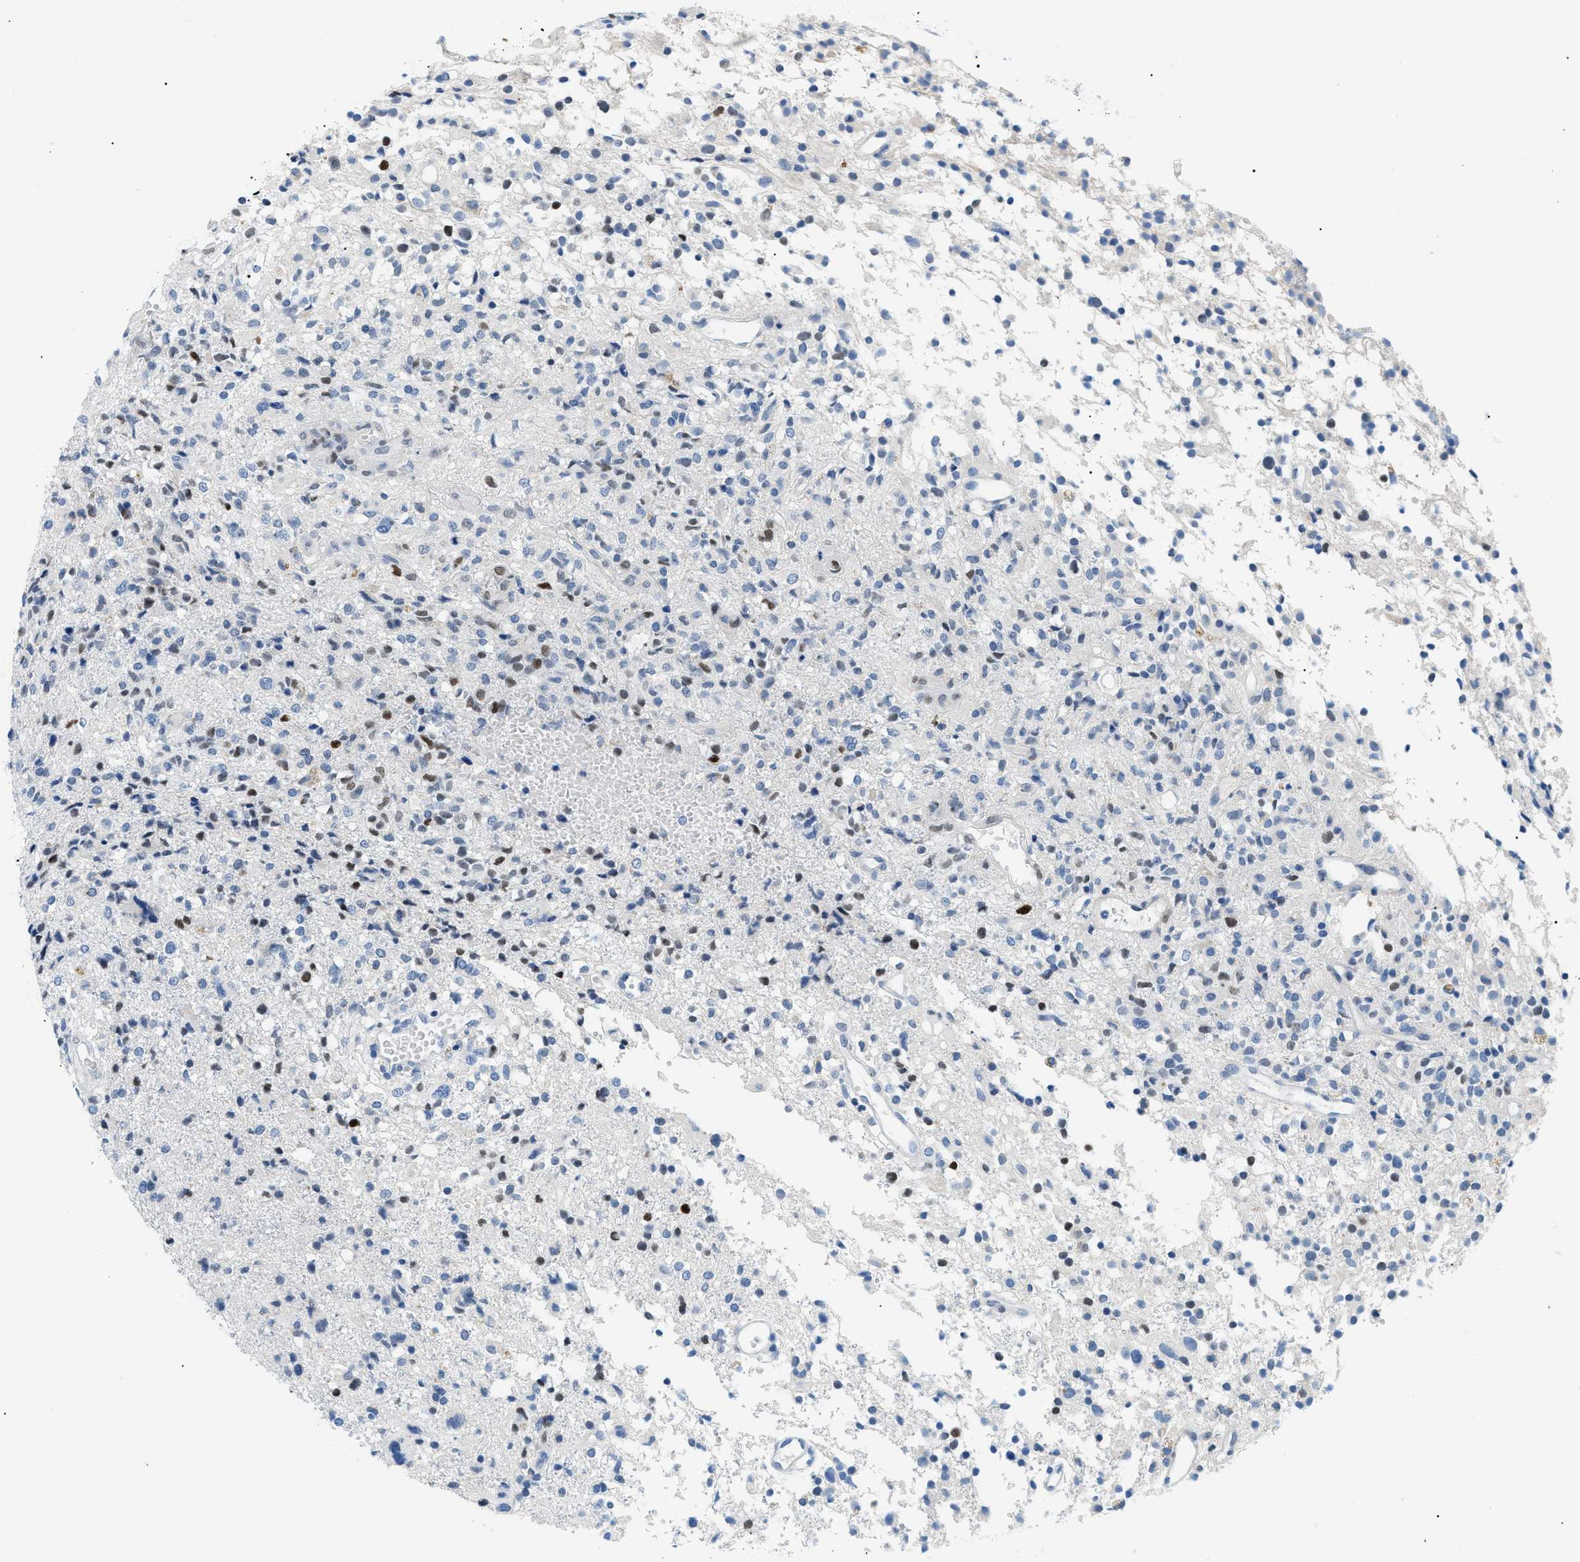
{"staining": {"intensity": "moderate", "quantity": "<25%", "location": "nuclear"}, "tissue": "glioma", "cell_type": "Tumor cells", "image_type": "cancer", "snomed": [{"axis": "morphology", "description": "Glioma, malignant, High grade"}, {"axis": "topography", "description": "Brain"}], "caption": "A low amount of moderate nuclear staining is appreciated in about <25% of tumor cells in glioma tissue.", "gene": "SMARCC1", "patient": {"sex": "female", "age": 59}}